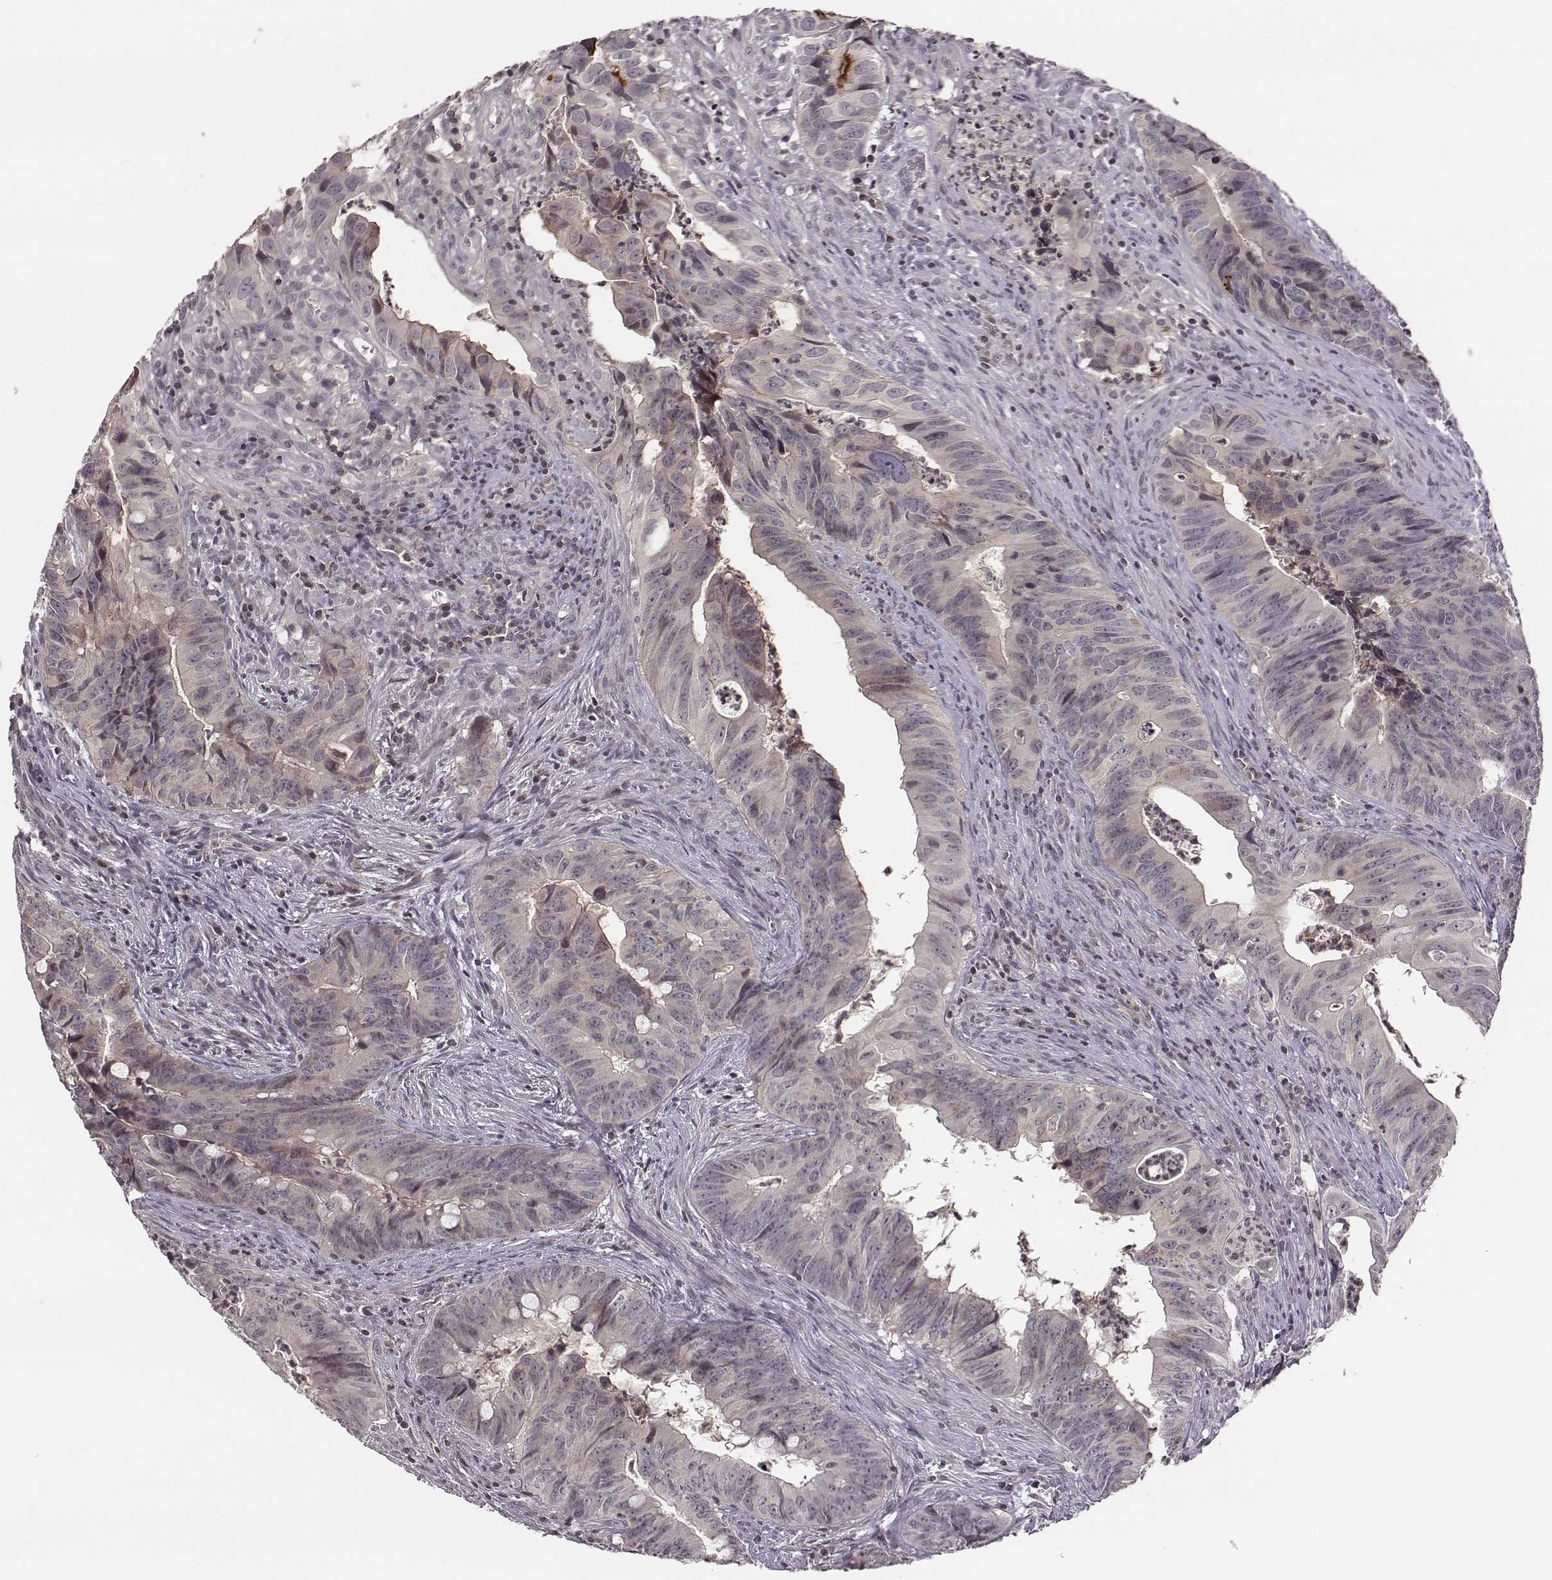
{"staining": {"intensity": "weak", "quantity": "<25%", "location": "cytoplasmic/membranous"}, "tissue": "colorectal cancer", "cell_type": "Tumor cells", "image_type": "cancer", "snomed": [{"axis": "morphology", "description": "Adenocarcinoma, NOS"}, {"axis": "topography", "description": "Colon"}], "caption": "Tumor cells are negative for brown protein staining in colorectal cancer.", "gene": "GRM4", "patient": {"sex": "female", "age": 82}}